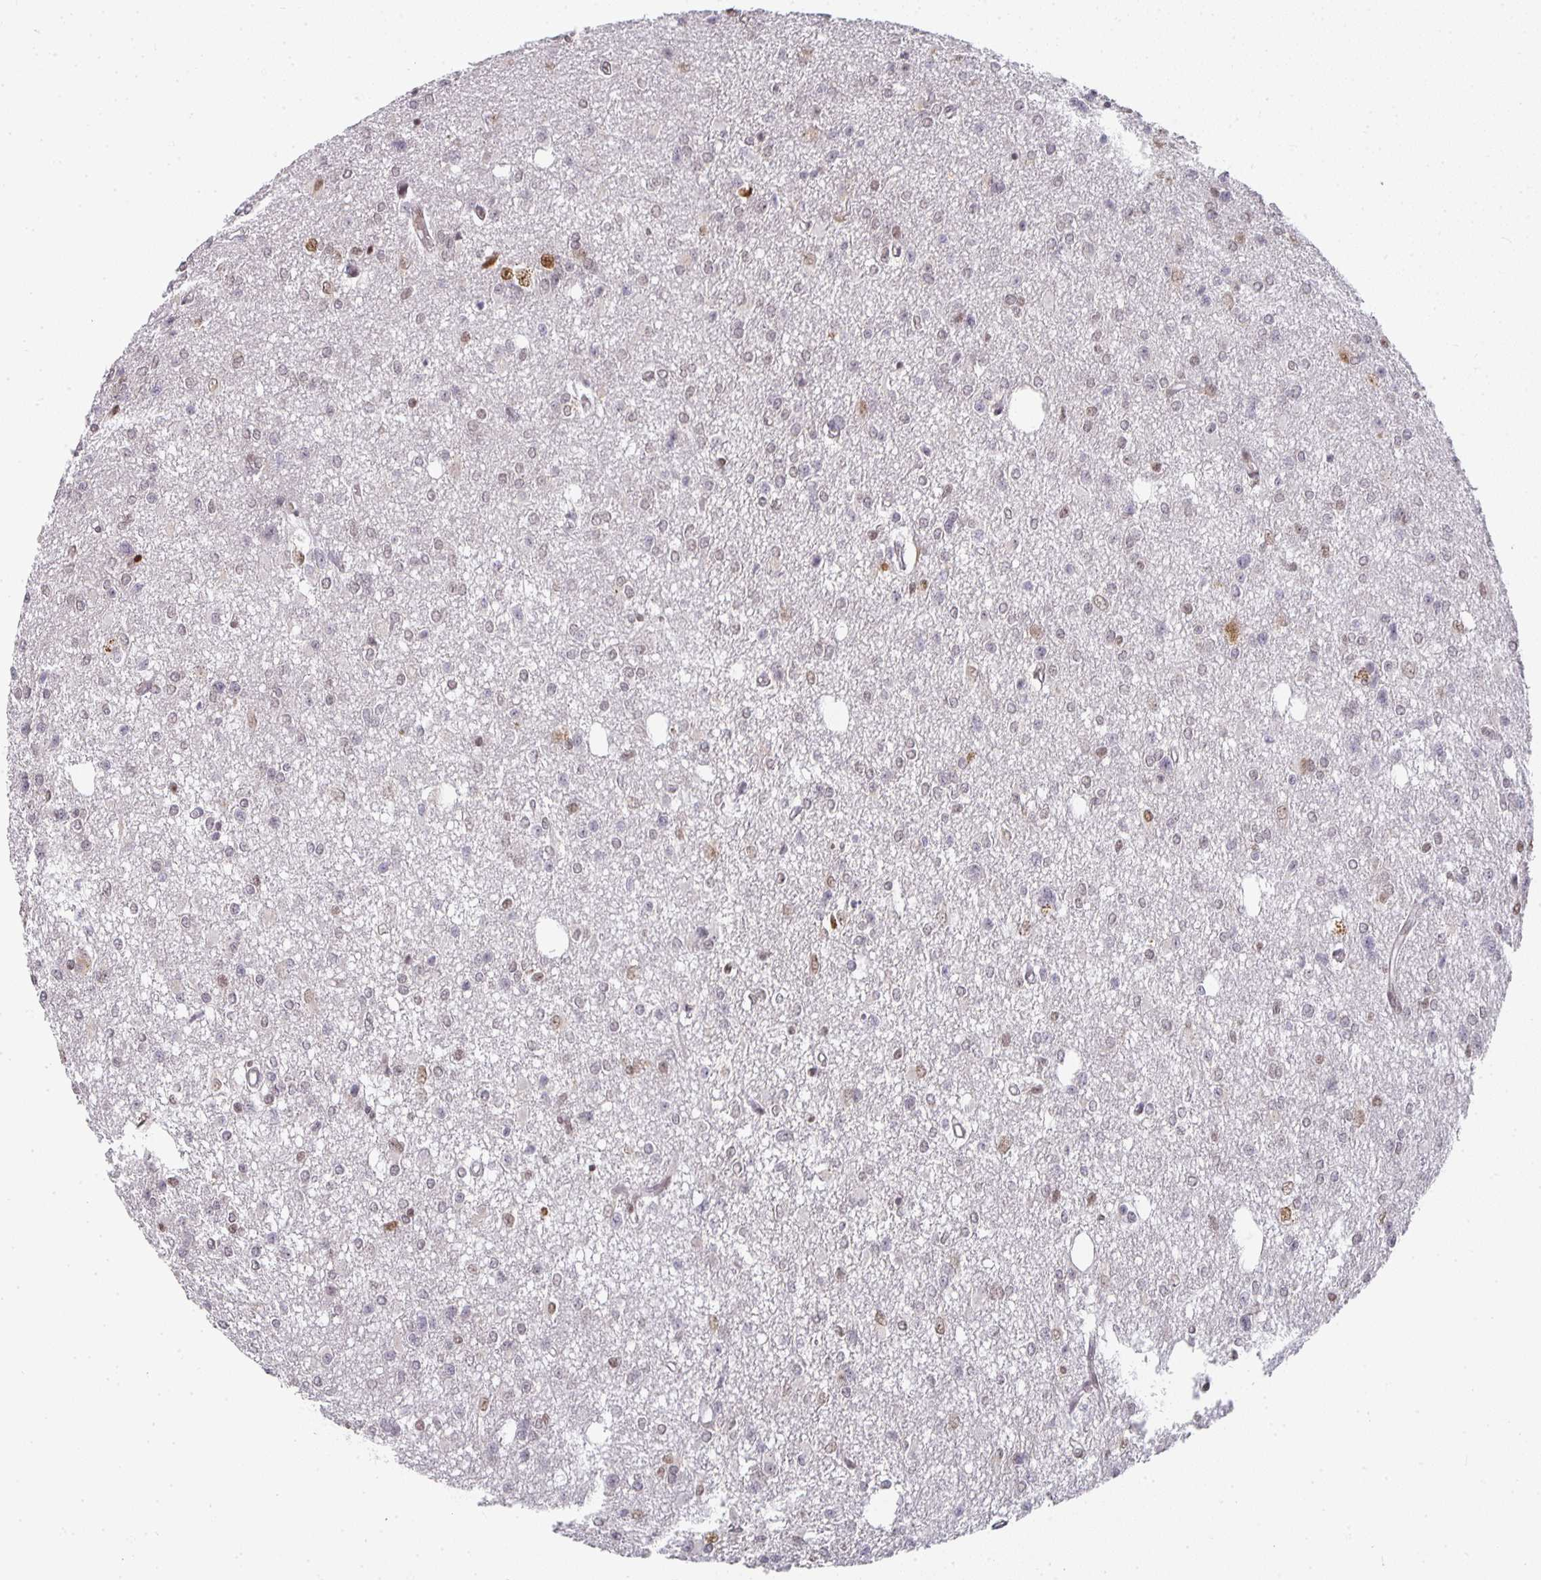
{"staining": {"intensity": "weak", "quantity": "<25%", "location": "nuclear"}, "tissue": "glioma", "cell_type": "Tumor cells", "image_type": "cancer", "snomed": [{"axis": "morphology", "description": "Glioma, malignant, Low grade"}, {"axis": "topography", "description": "Brain"}], "caption": "Immunohistochemistry photomicrograph of neoplastic tissue: human low-grade glioma (malignant) stained with DAB (3,3'-diaminobenzidine) reveals no significant protein staining in tumor cells.", "gene": "SMARCA2", "patient": {"sex": "male", "age": 26}}